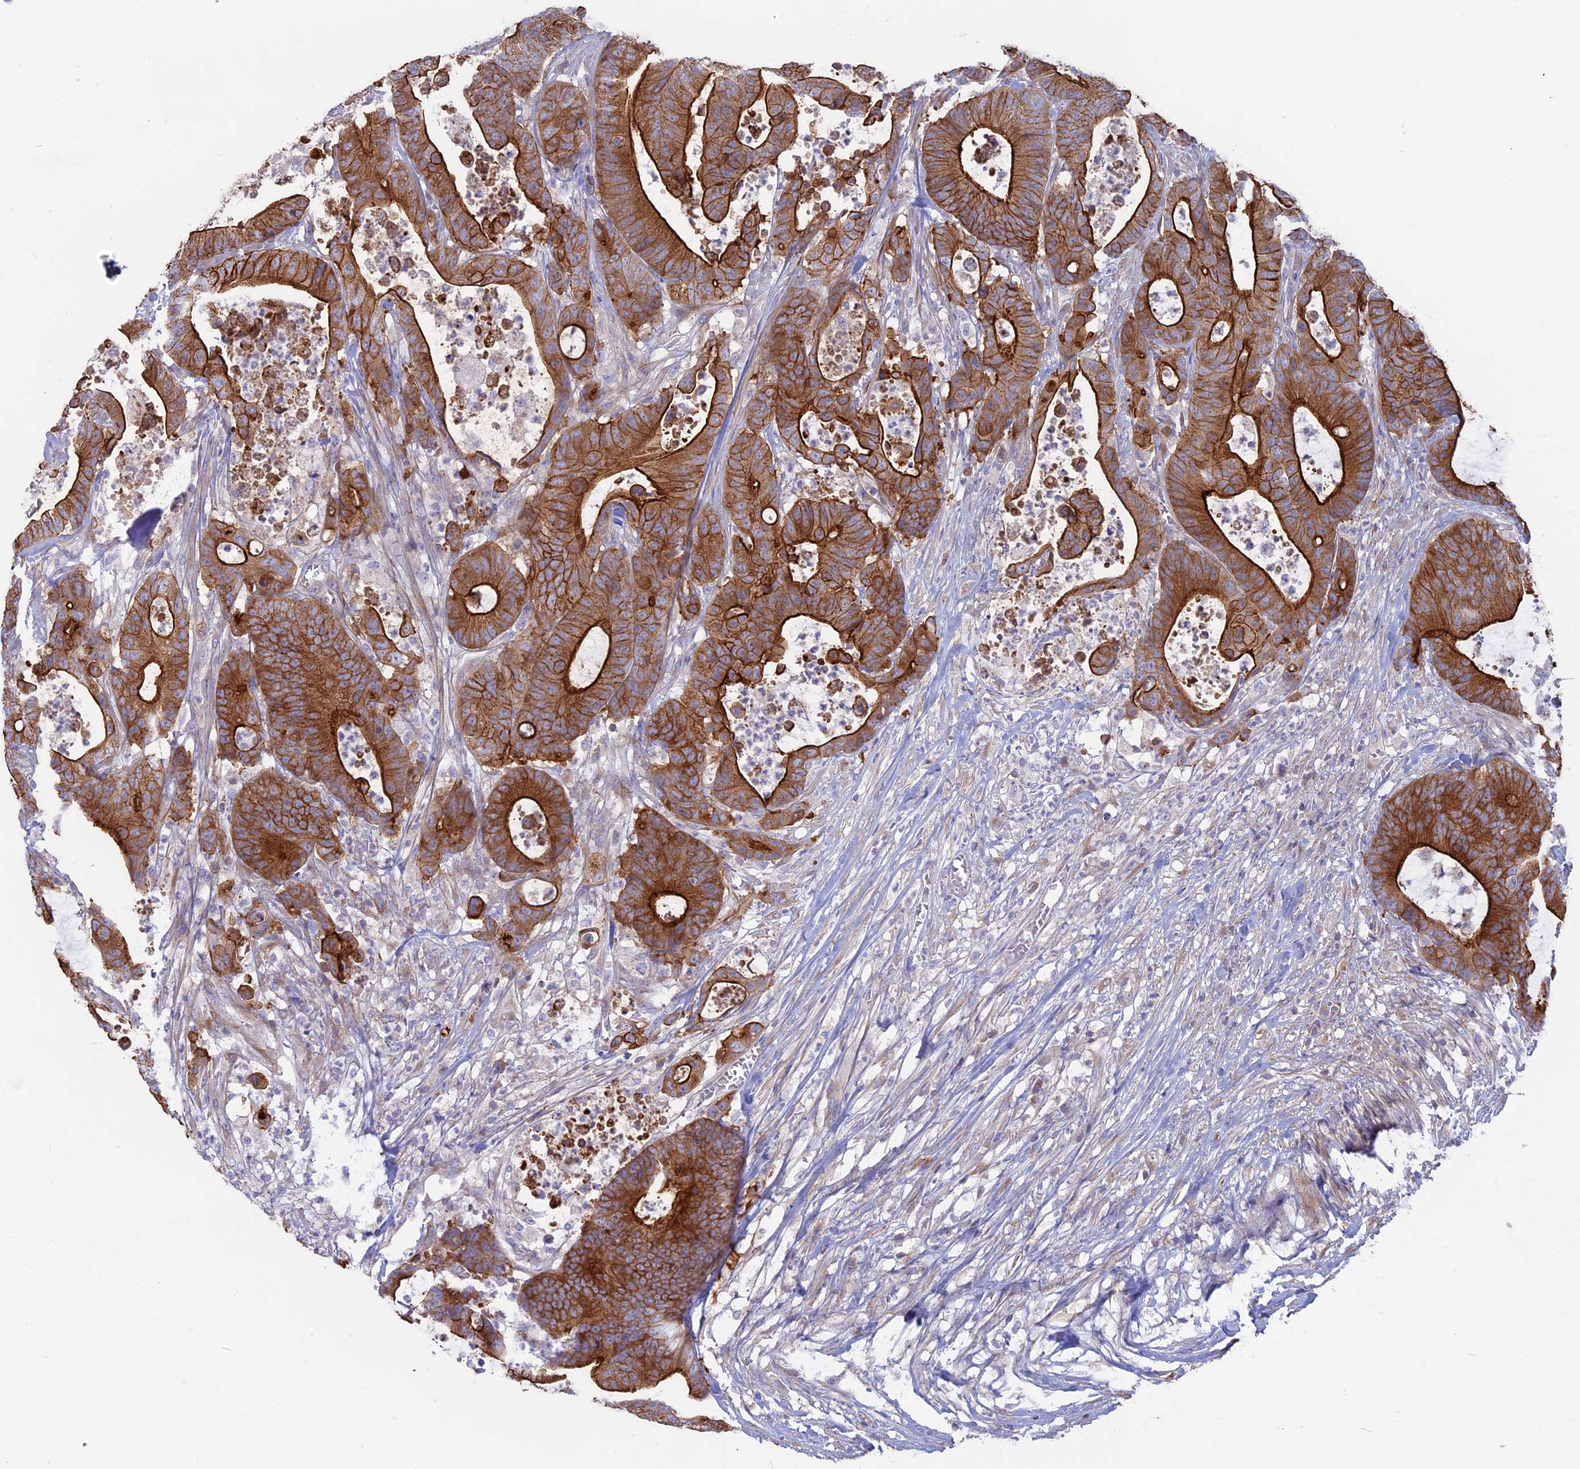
{"staining": {"intensity": "strong", "quantity": ">75%", "location": "cytoplasmic/membranous"}, "tissue": "colorectal cancer", "cell_type": "Tumor cells", "image_type": "cancer", "snomed": [{"axis": "morphology", "description": "Adenocarcinoma, NOS"}, {"axis": "topography", "description": "Colon"}], "caption": "Protein expression analysis of colorectal cancer reveals strong cytoplasmic/membranous staining in about >75% of tumor cells.", "gene": "MYO5B", "patient": {"sex": "female", "age": 84}}